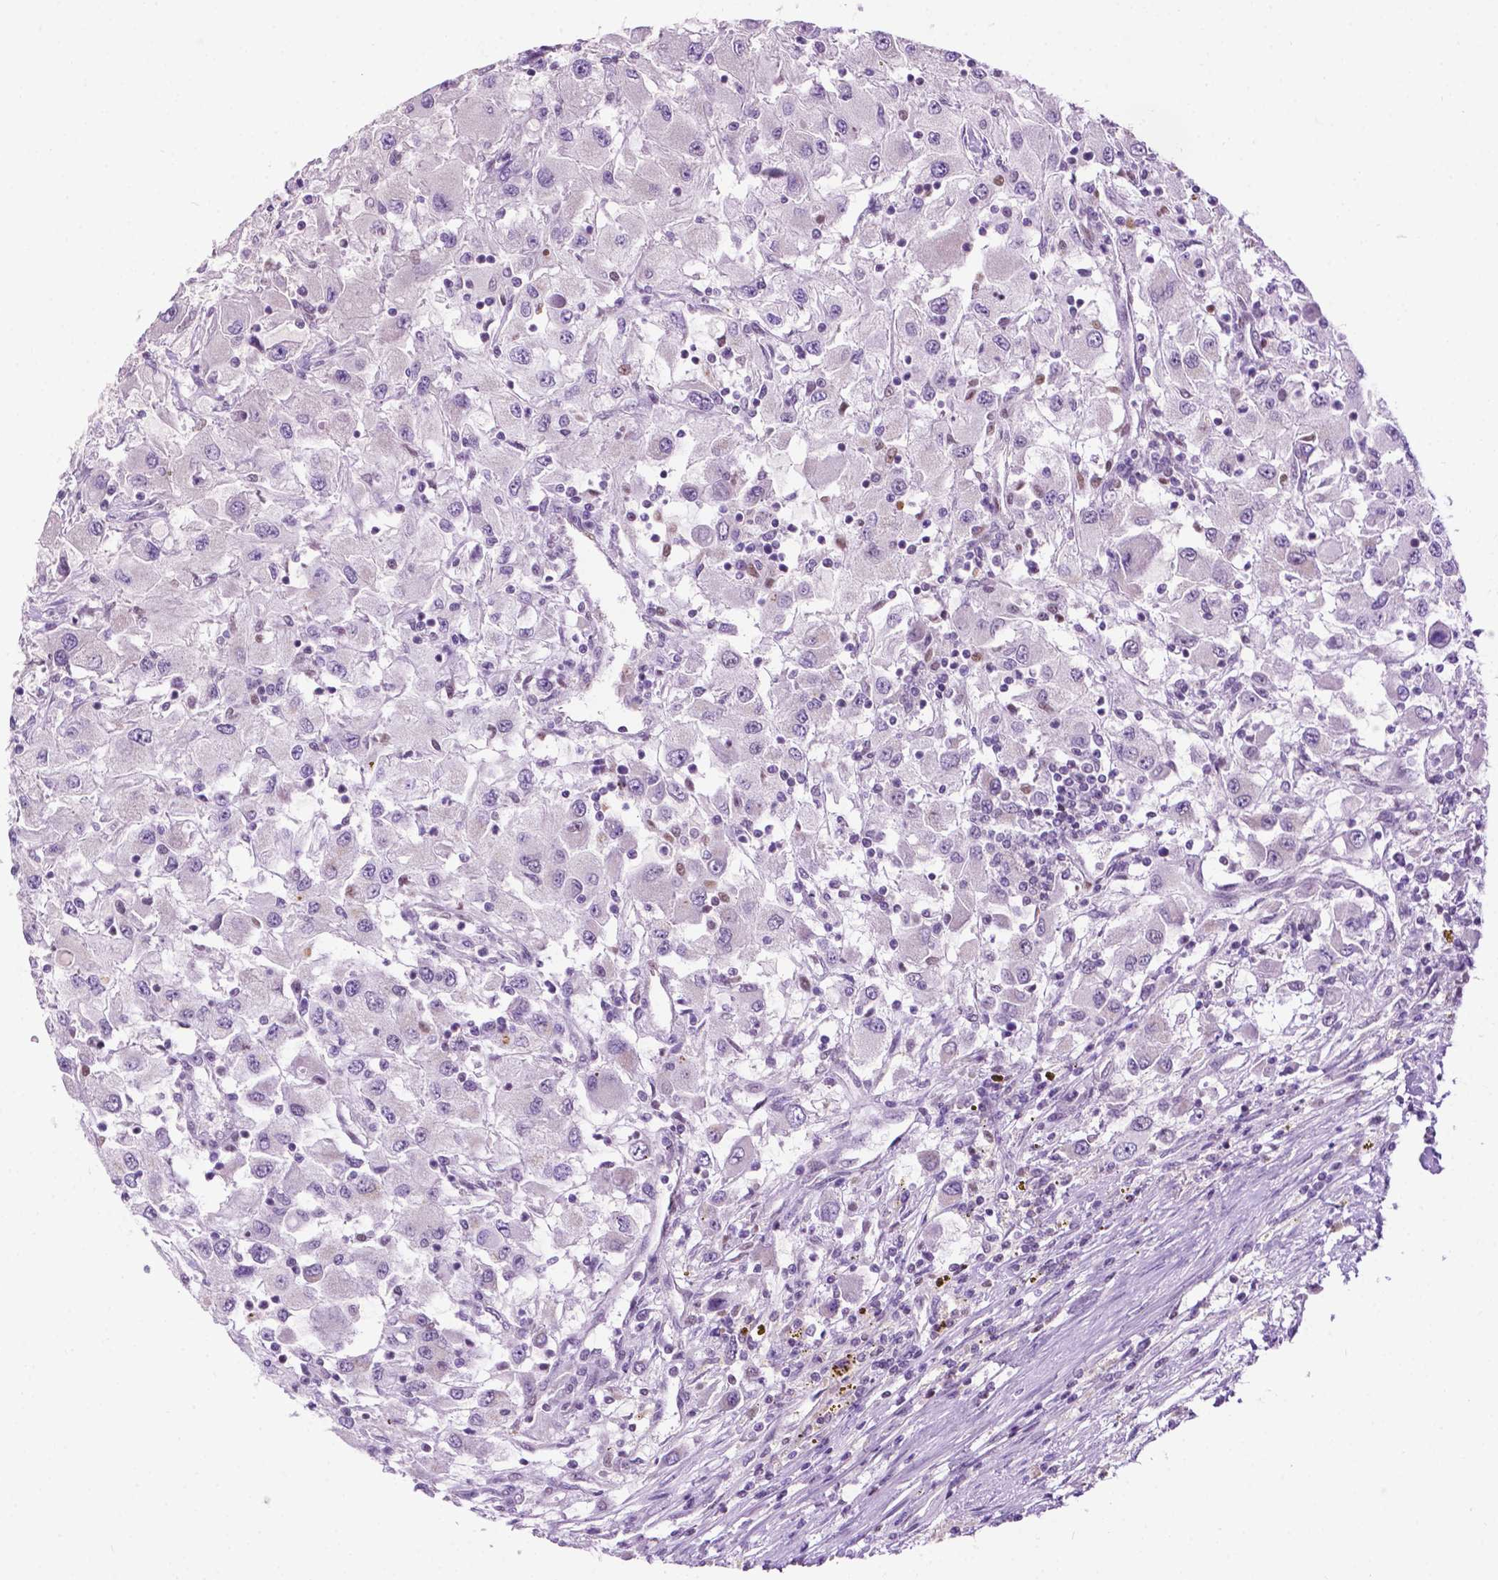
{"staining": {"intensity": "negative", "quantity": "none", "location": "none"}, "tissue": "renal cancer", "cell_type": "Tumor cells", "image_type": "cancer", "snomed": [{"axis": "morphology", "description": "Adenocarcinoma, NOS"}, {"axis": "topography", "description": "Kidney"}], "caption": "This photomicrograph is of renal cancer (adenocarcinoma) stained with immunohistochemistry to label a protein in brown with the nuclei are counter-stained blue. There is no positivity in tumor cells. (DAB (3,3'-diaminobenzidine) immunohistochemistry (IHC) visualized using brightfield microscopy, high magnification).", "gene": "COL23A1", "patient": {"sex": "female", "age": 67}}